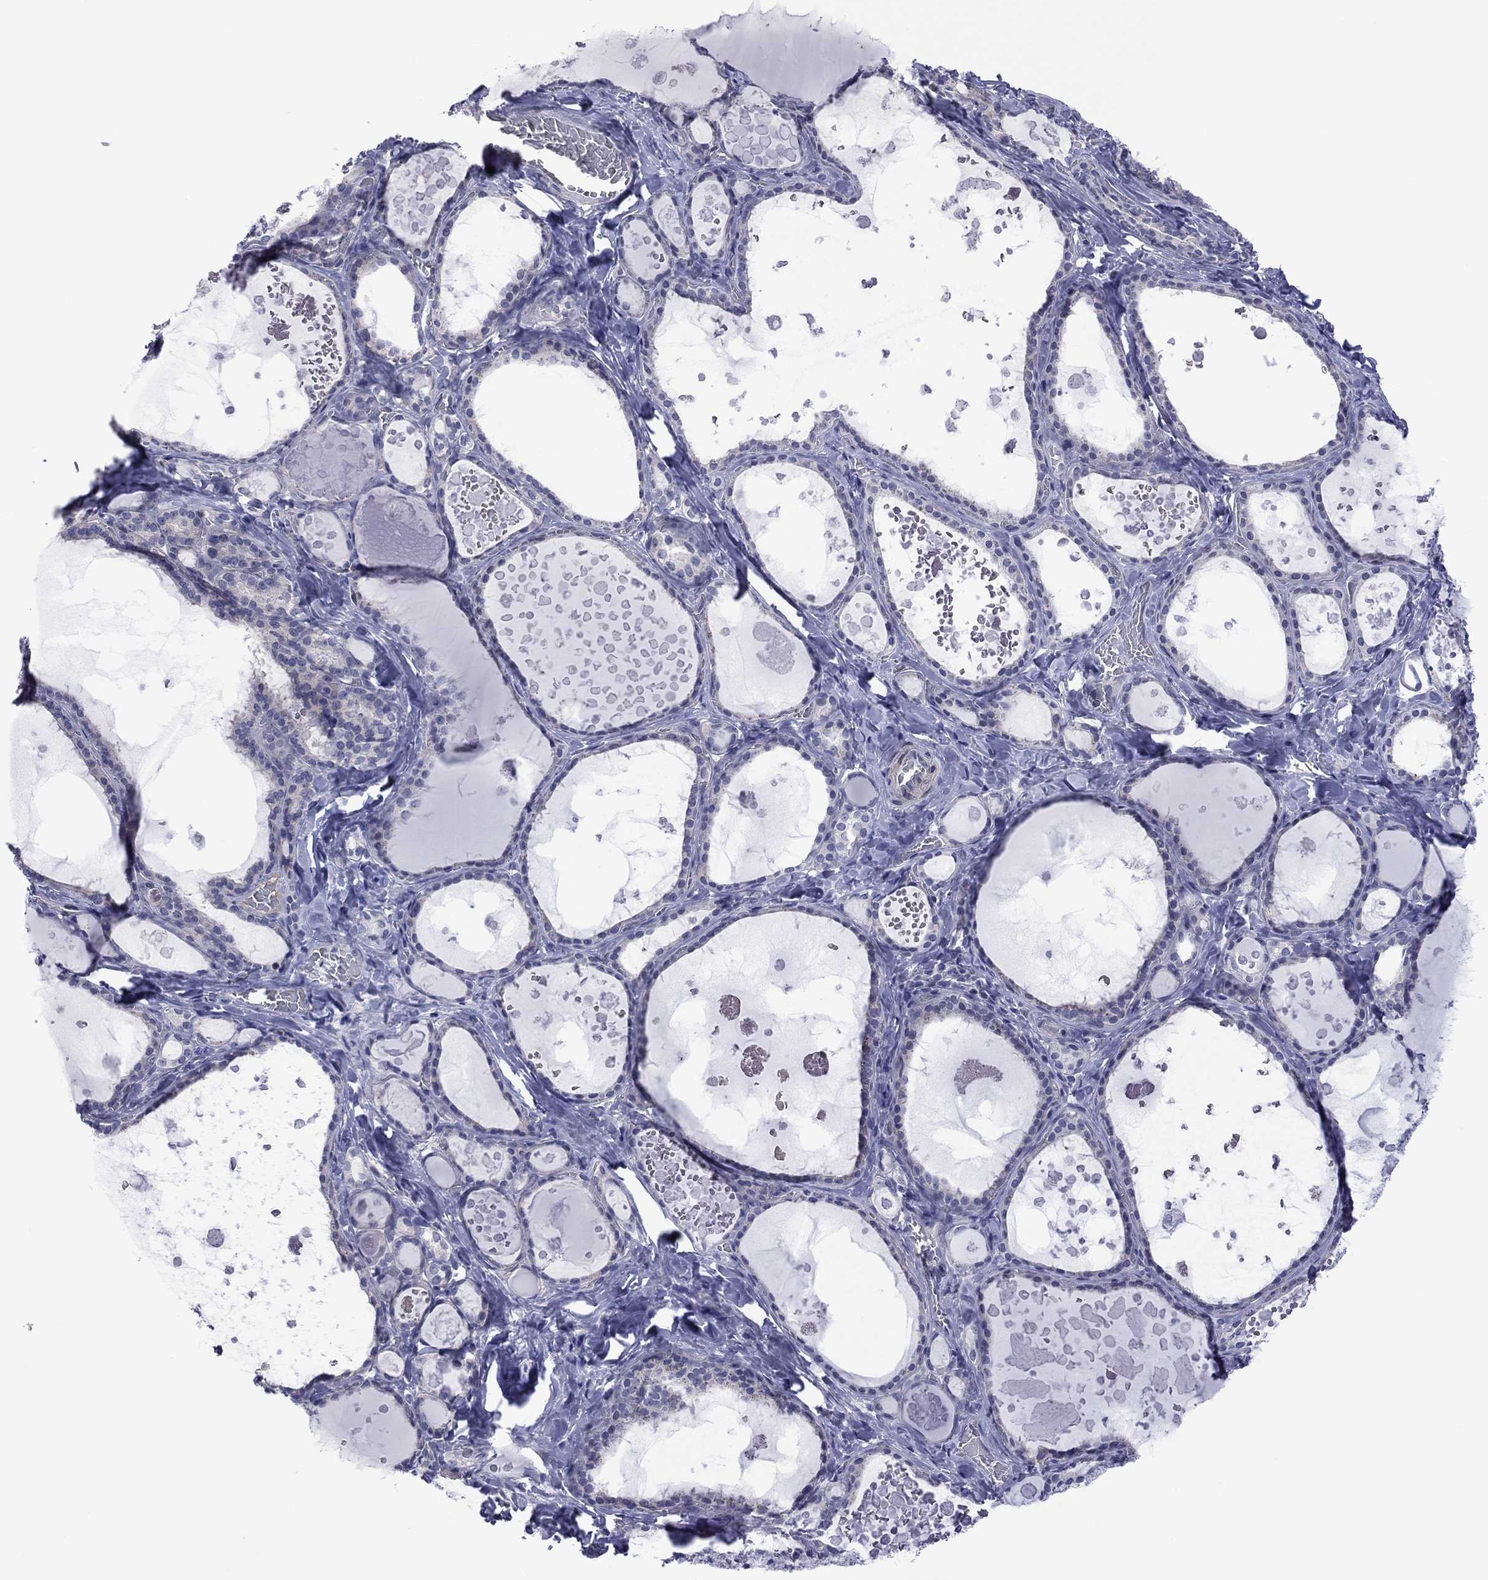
{"staining": {"intensity": "negative", "quantity": "none", "location": "none"}, "tissue": "thyroid gland", "cell_type": "Glandular cells", "image_type": "normal", "snomed": [{"axis": "morphology", "description": "Normal tissue, NOS"}, {"axis": "topography", "description": "Thyroid gland"}], "caption": "Glandular cells show no significant expression in unremarkable thyroid gland.", "gene": "POU5F2", "patient": {"sex": "female", "age": 56}}